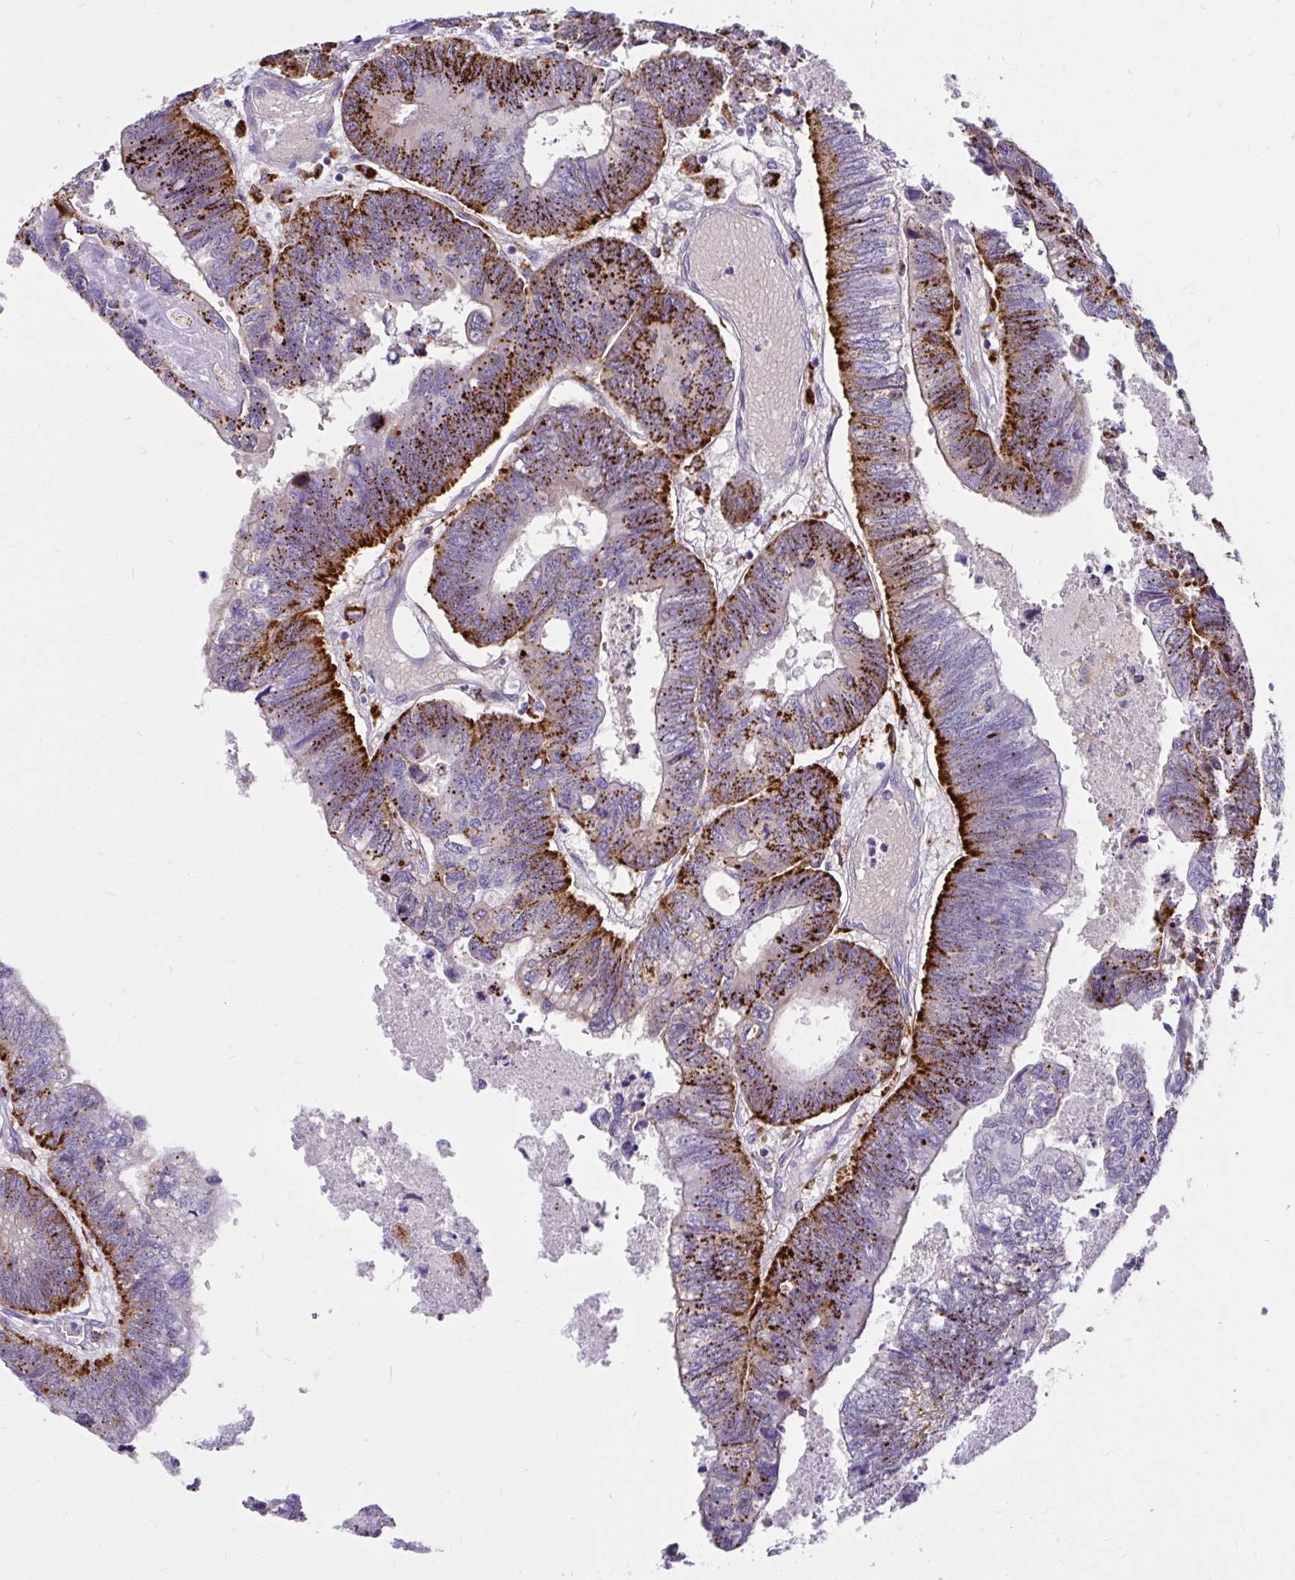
{"staining": {"intensity": "strong", "quantity": "25%-75%", "location": "cytoplasmic/membranous"}, "tissue": "colorectal cancer", "cell_type": "Tumor cells", "image_type": "cancer", "snomed": [{"axis": "morphology", "description": "Adenocarcinoma, NOS"}, {"axis": "topography", "description": "Colon"}], "caption": "Adenocarcinoma (colorectal) tissue demonstrates strong cytoplasmic/membranous staining in about 25%-75% of tumor cells, visualized by immunohistochemistry.", "gene": "CTSZ", "patient": {"sex": "male", "age": 62}}